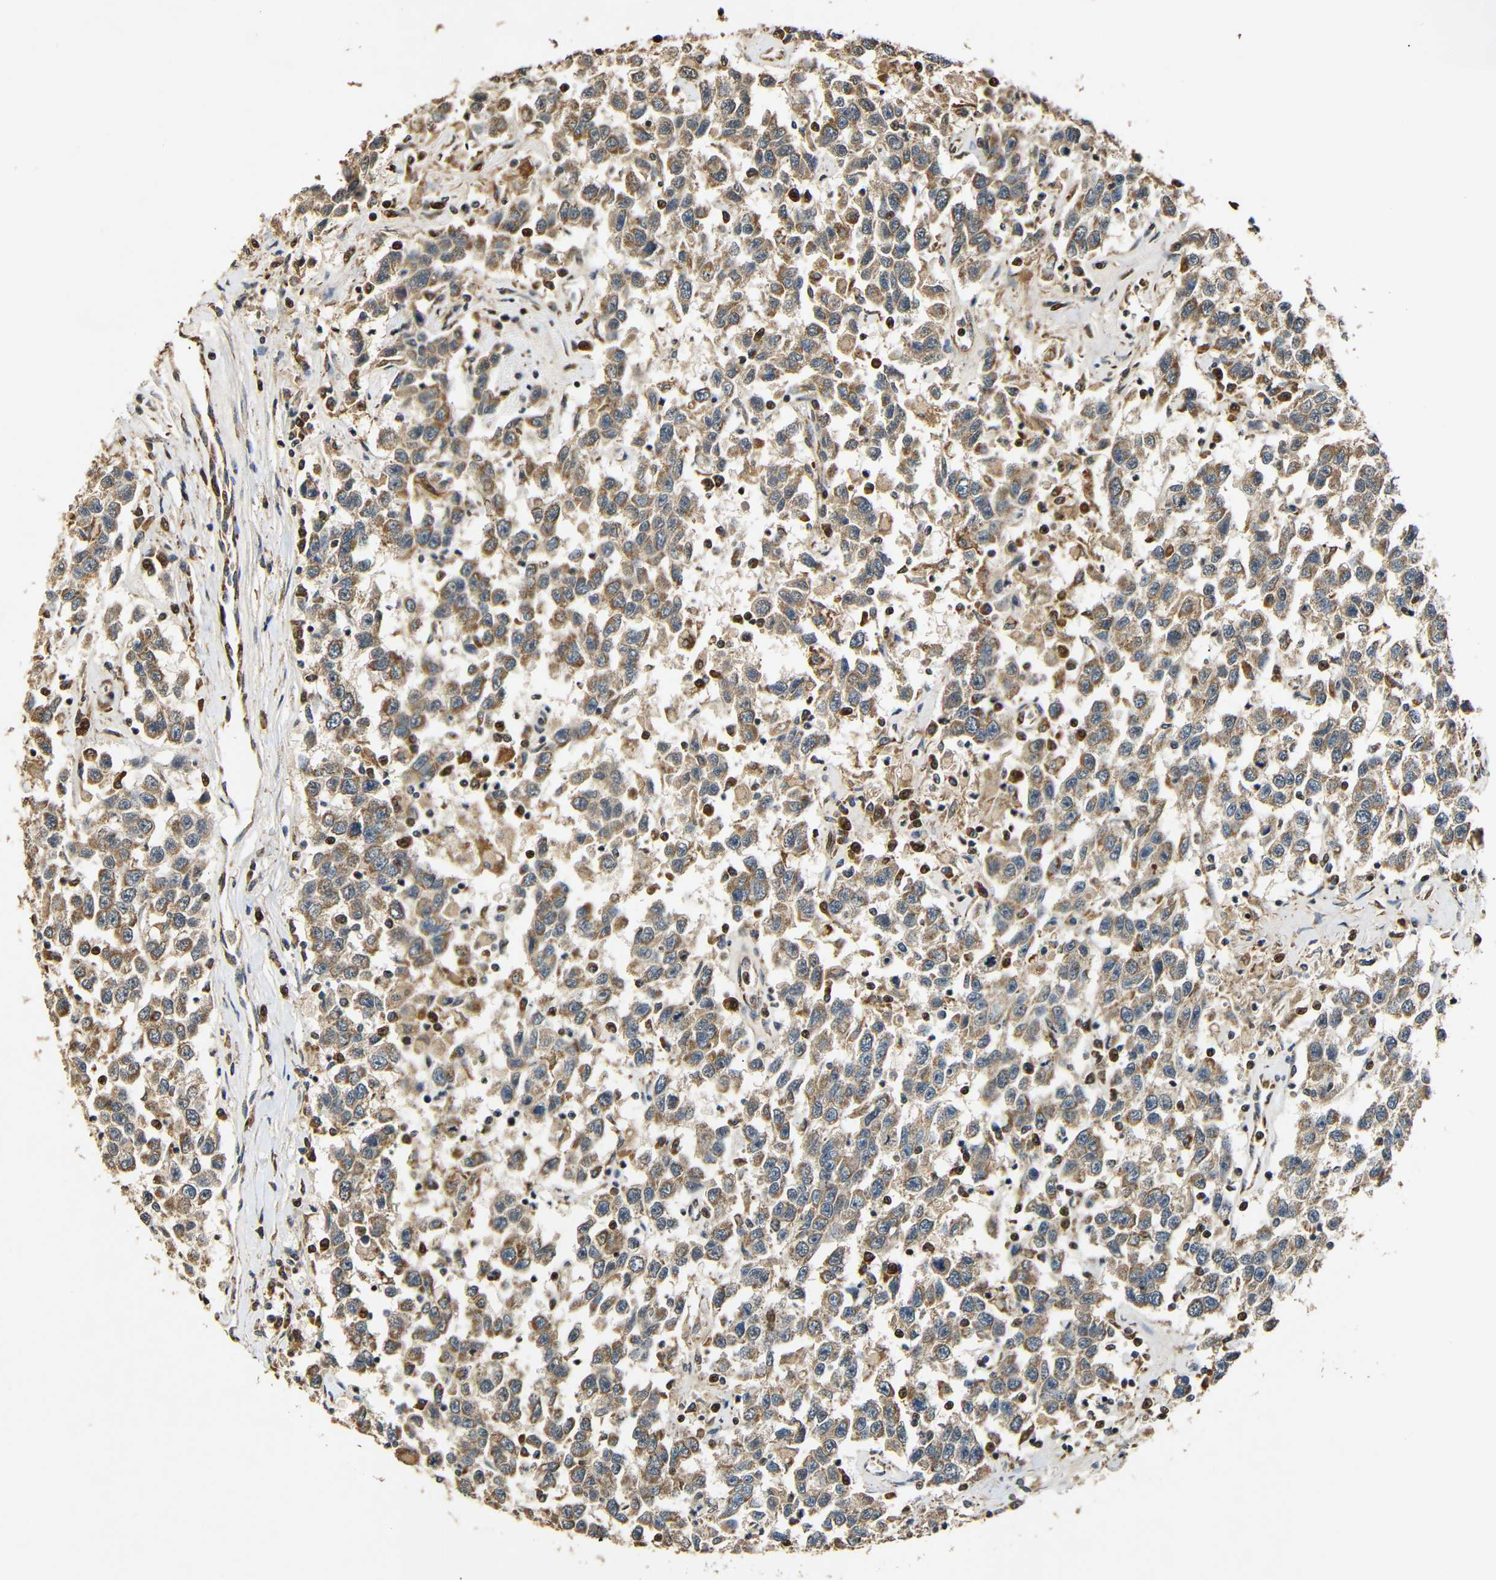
{"staining": {"intensity": "moderate", "quantity": ">75%", "location": "cytoplasmic/membranous"}, "tissue": "testis cancer", "cell_type": "Tumor cells", "image_type": "cancer", "snomed": [{"axis": "morphology", "description": "Seminoma, NOS"}, {"axis": "topography", "description": "Testis"}], "caption": "The image exhibits staining of testis cancer (seminoma), revealing moderate cytoplasmic/membranous protein positivity (brown color) within tumor cells.", "gene": "KAZALD1", "patient": {"sex": "male", "age": 41}}